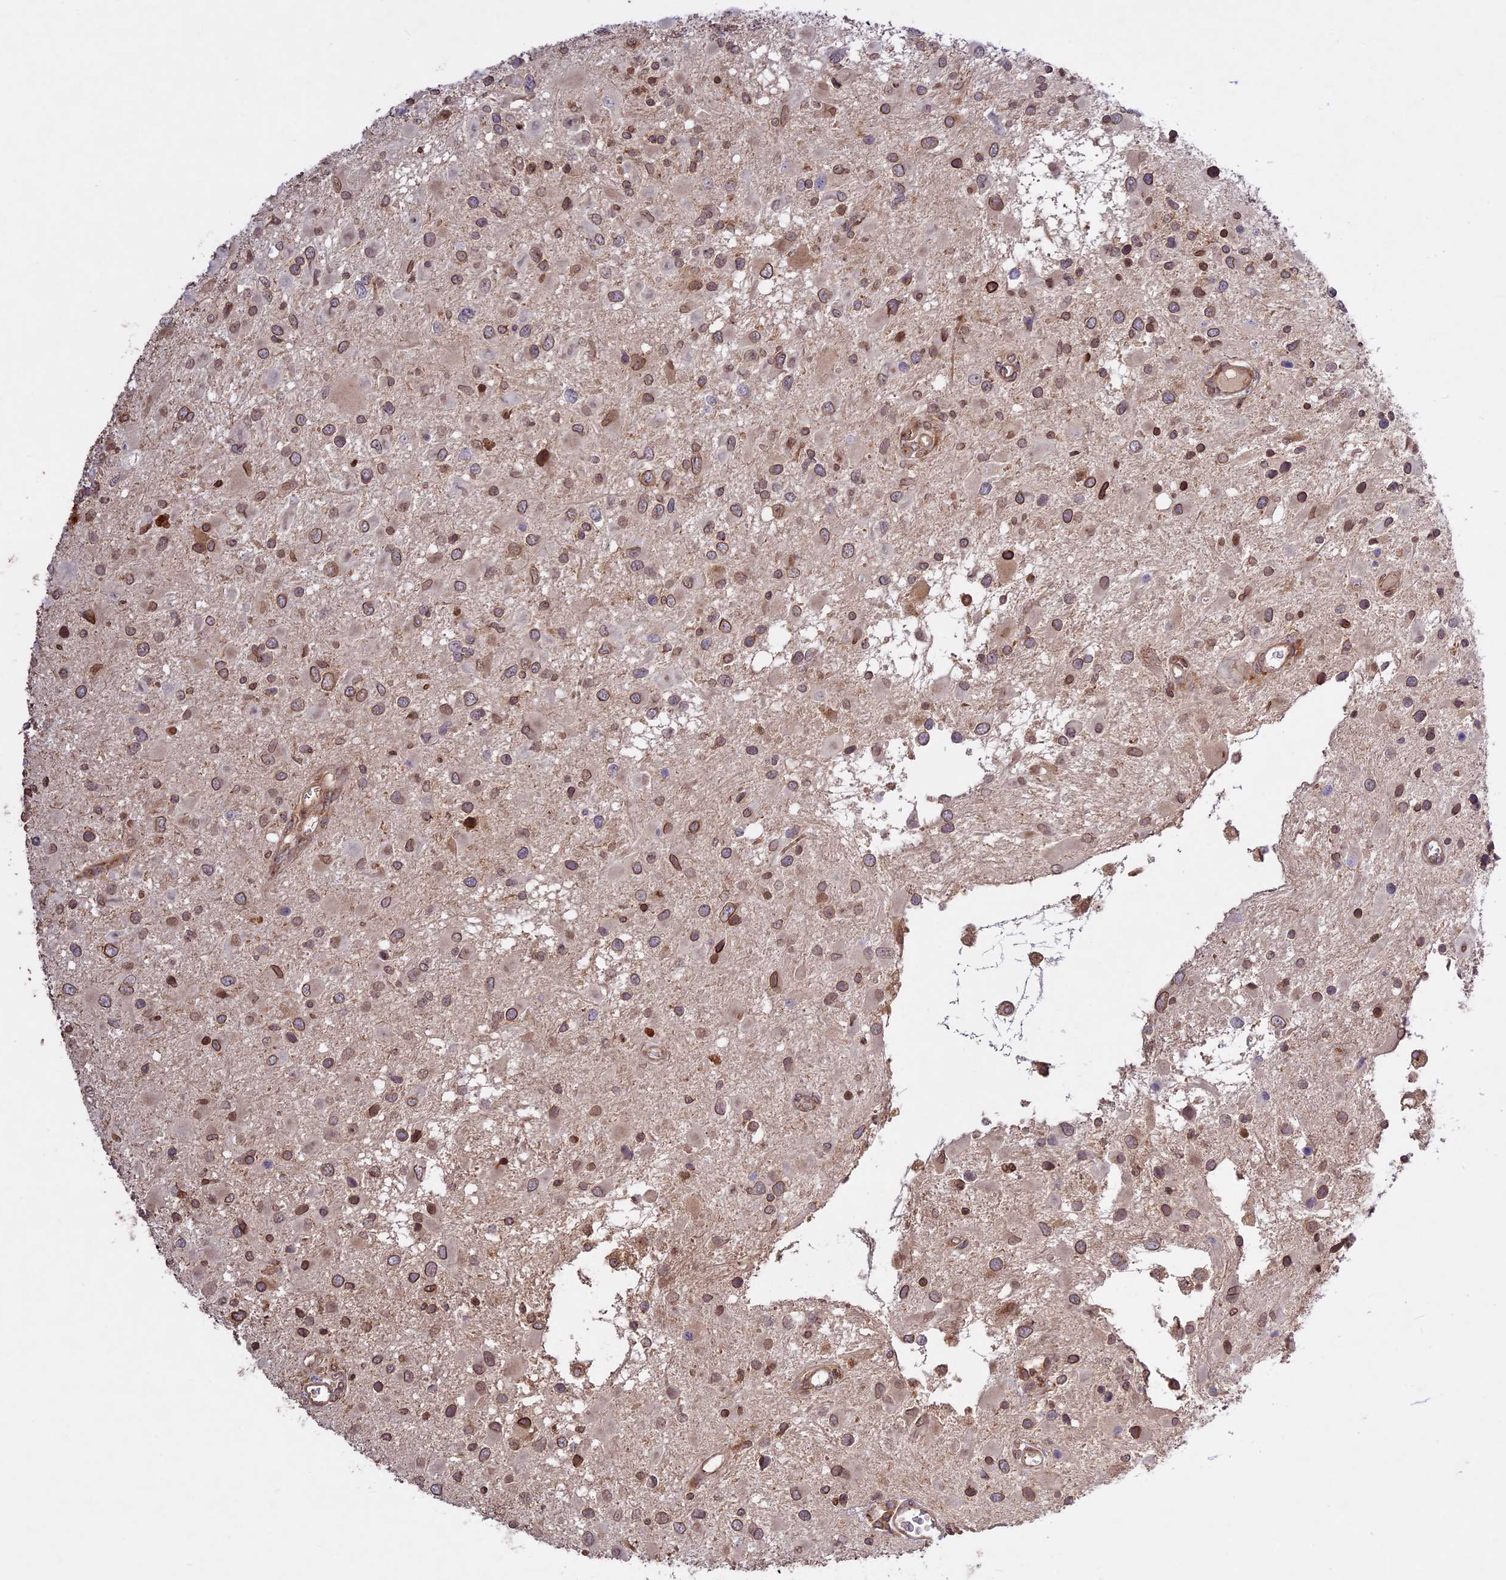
{"staining": {"intensity": "moderate", "quantity": "25%-75%", "location": "cytoplasmic/membranous,nuclear"}, "tissue": "glioma", "cell_type": "Tumor cells", "image_type": "cancer", "snomed": [{"axis": "morphology", "description": "Glioma, malignant, High grade"}, {"axis": "topography", "description": "Brain"}], "caption": "The histopathology image exhibits immunohistochemical staining of glioma. There is moderate cytoplasmic/membranous and nuclear expression is identified in approximately 25%-75% of tumor cells.", "gene": "DGKH", "patient": {"sex": "male", "age": 53}}